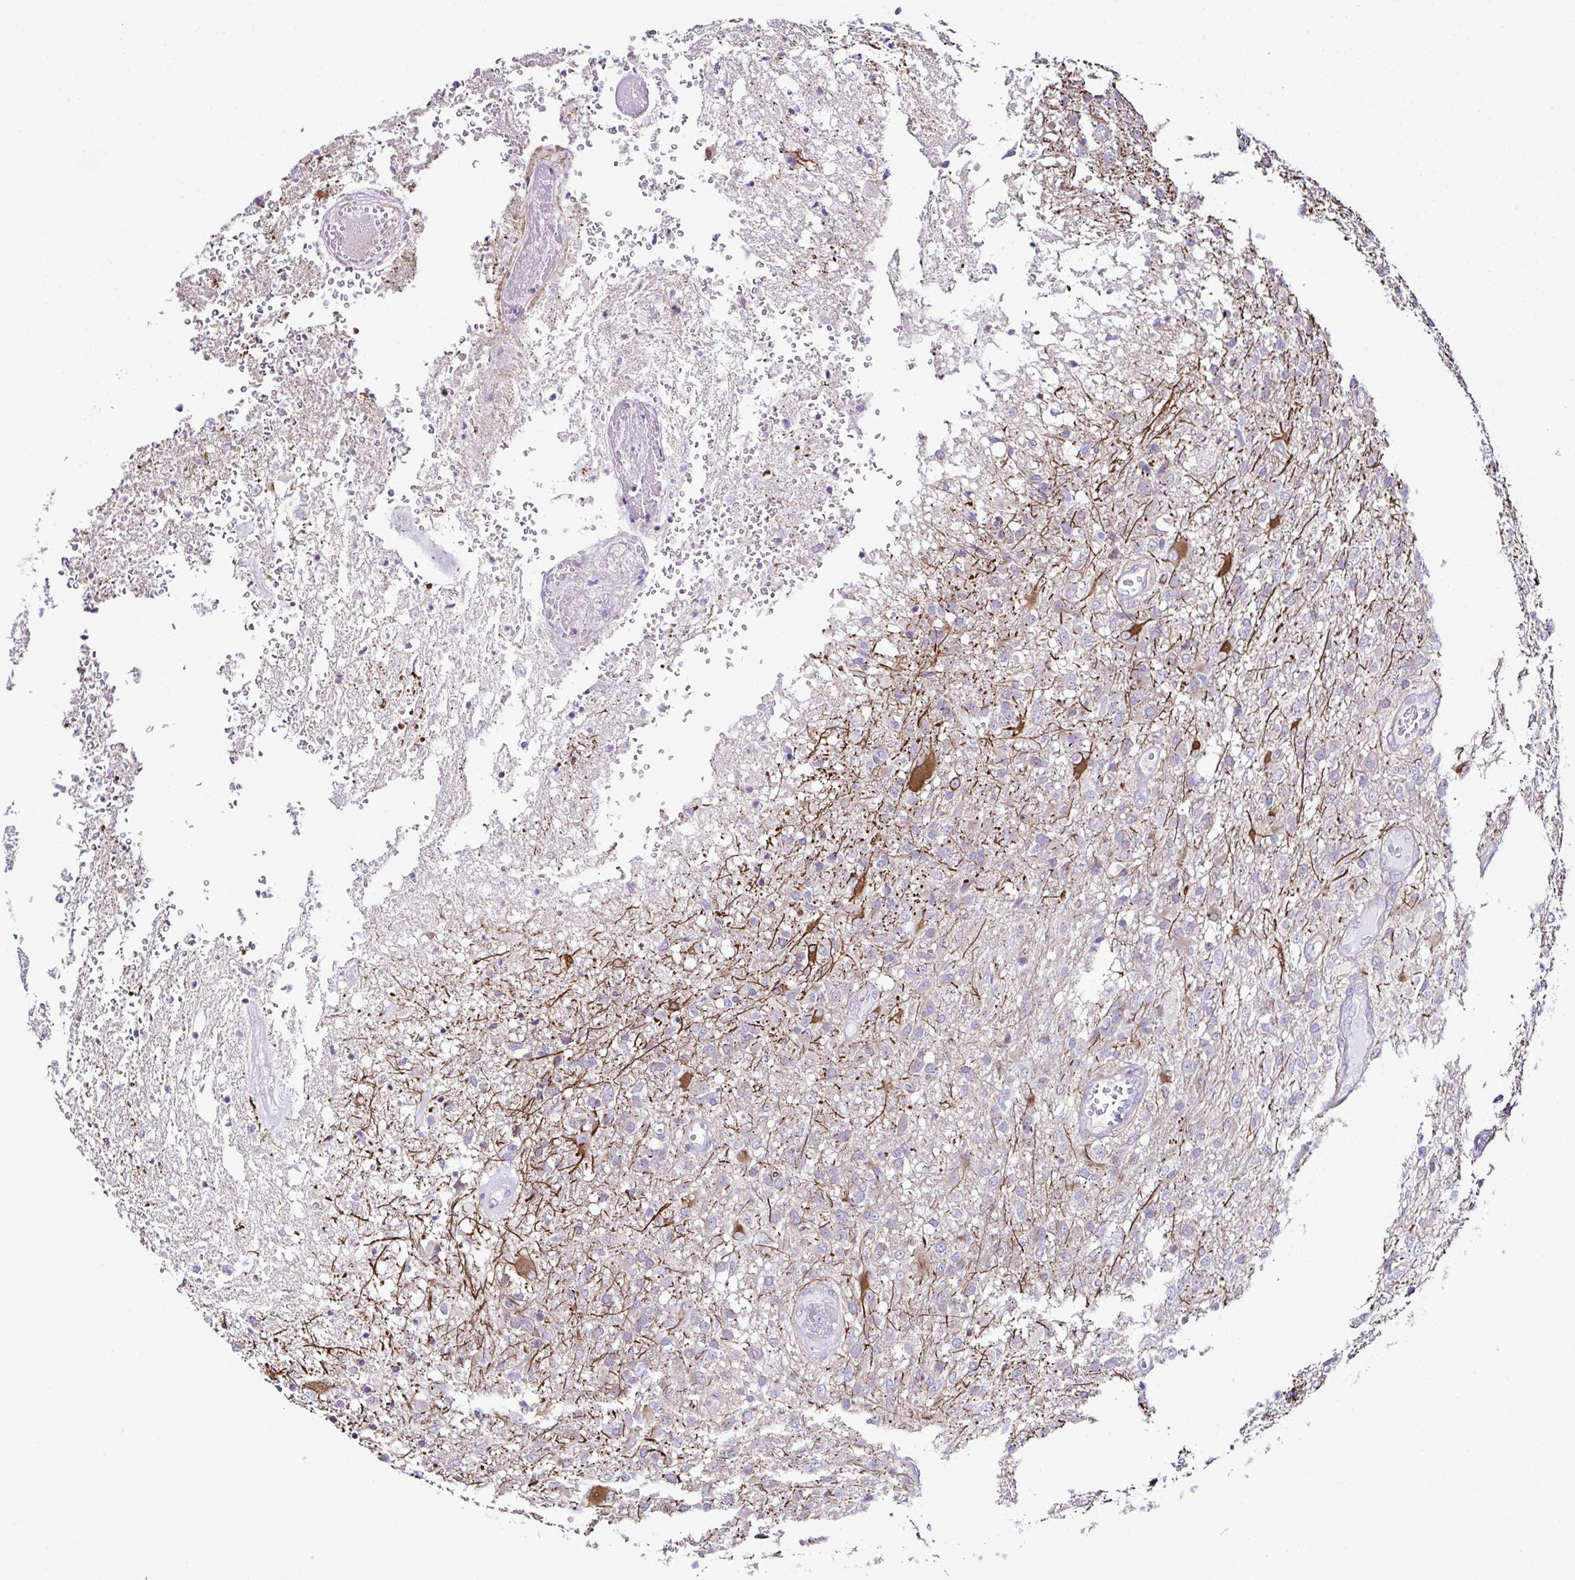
{"staining": {"intensity": "moderate", "quantity": "<25%", "location": "cytoplasmic/membranous"}, "tissue": "glioma", "cell_type": "Tumor cells", "image_type": "cancer", "snomed": [{"axis": "morphology", "description": "Glioma, malignant, High grade"}, {"axis": "topography", "description": "Brain"}], "caption": "Human malignant glioma (high-grade) stained for a protein (brown) exhibits moderate cytoplasmic/membranous positive positivity in about <25% of tumor cells.", "gene": "OR4P4", "patient": {"sex": "female", "age": 74}}